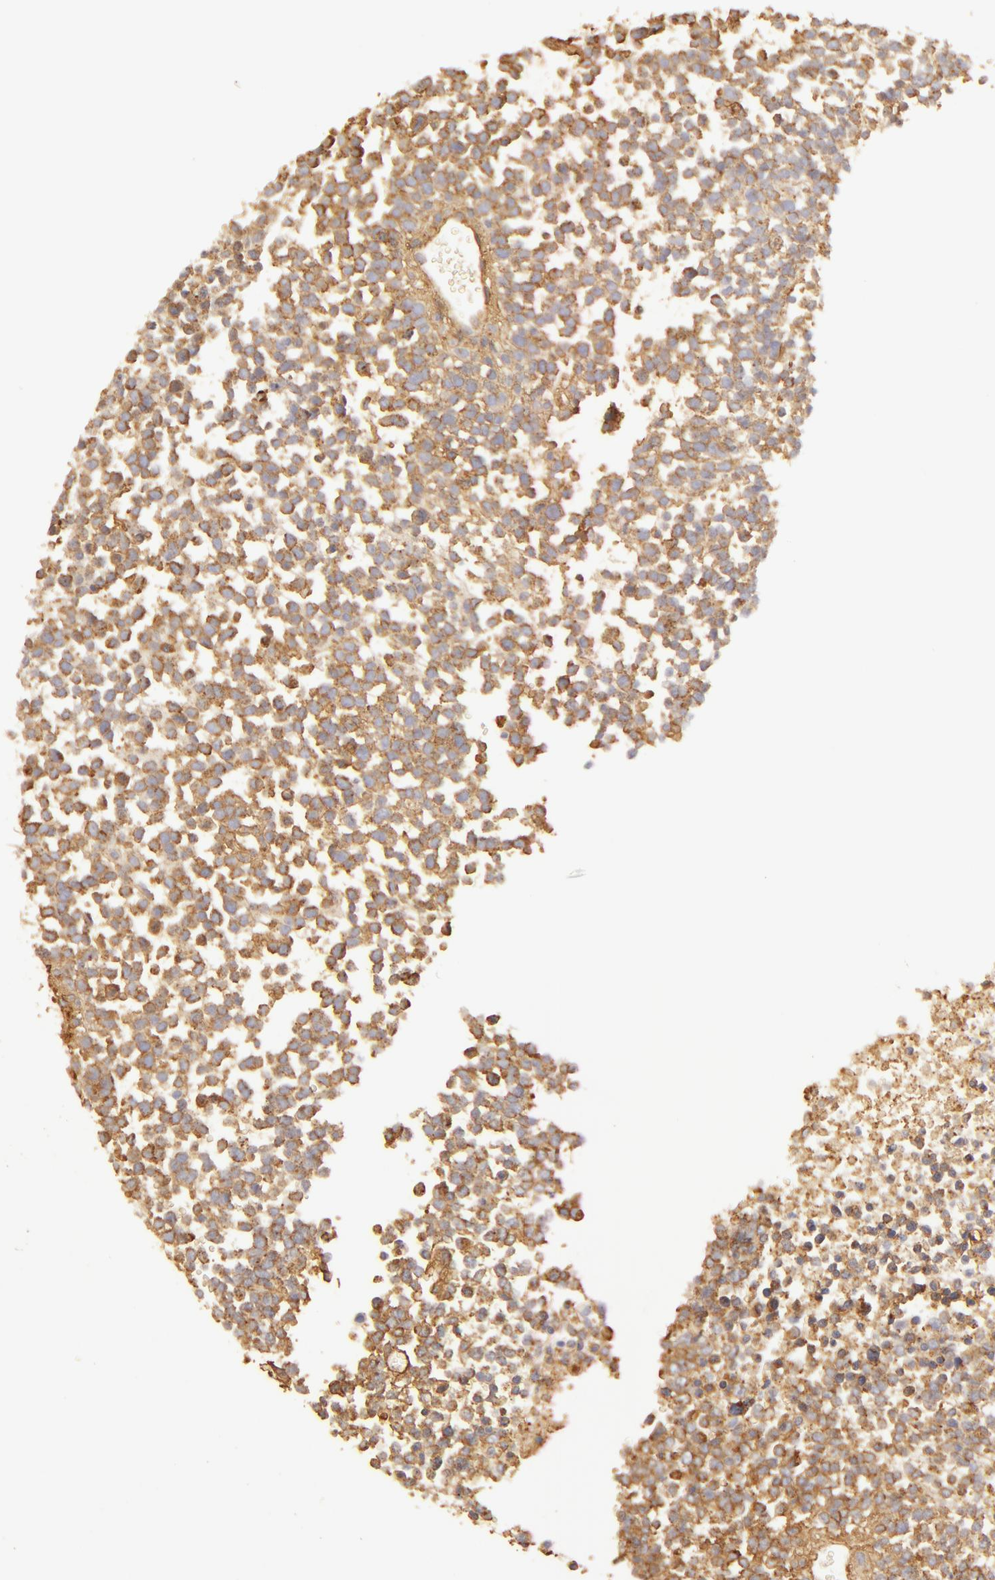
{"staining": {"intensity": "weak", "quantity": ">75%", "location": "cytoplasmic/membranous"}, "tissue": "glioma", "cell_type": "Tumor cells", "image_type": "cancer", "snomed": [{"axis": "morphology", "description": "Glioma, malignant, High grade"}, {"axis": "topography", "description": "Brain"}], "caption": "Protein staining shows weak cytoplasmic/membranous expression in approximately >75% of tumor cells in glioma.", "gene": "COL4A1", "patient": {"sex": "male", "age": 66}}